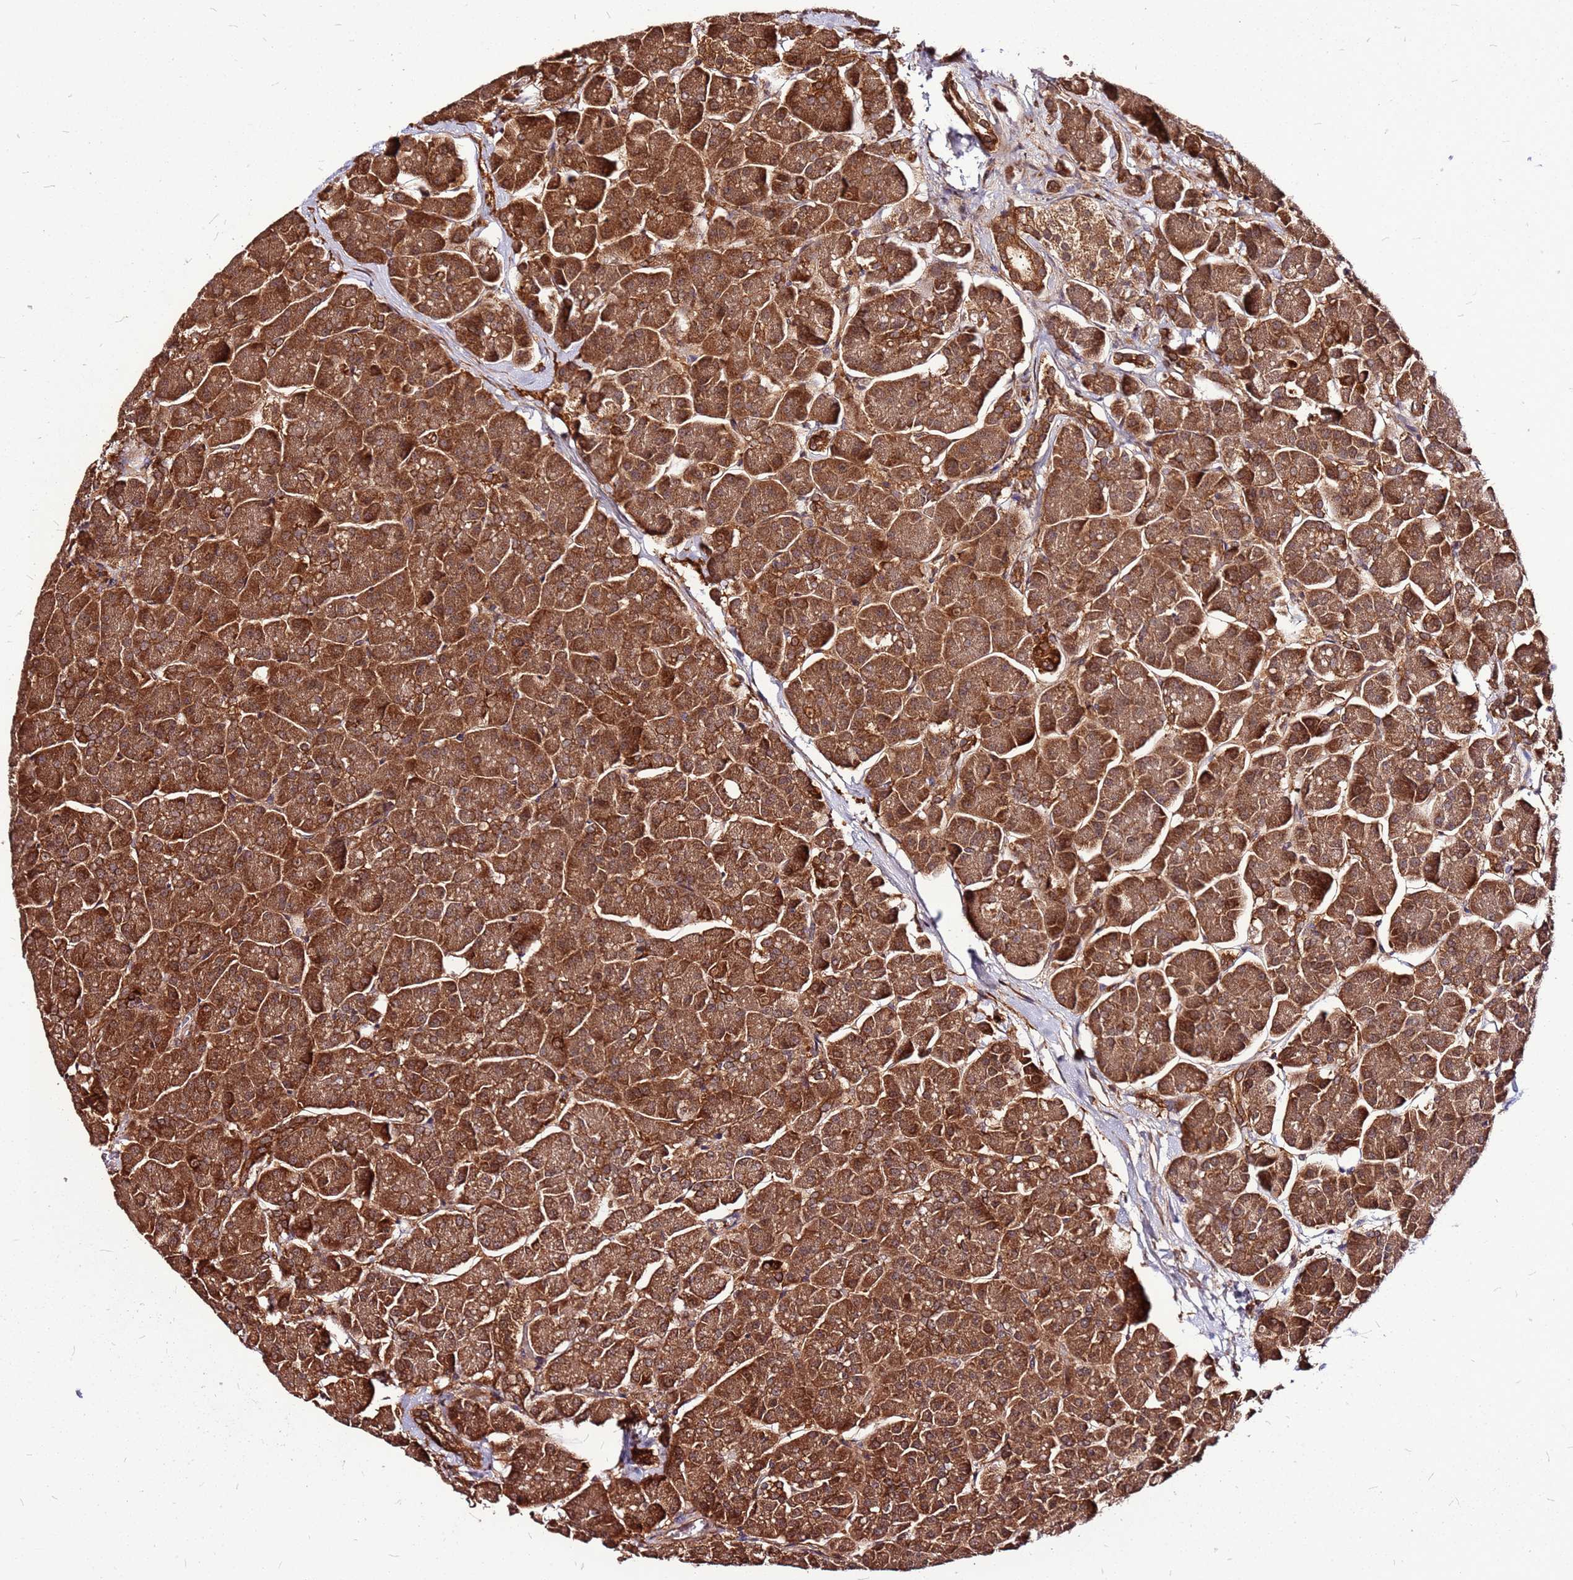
{"staining": {"intensity": "strong", "quantity": ">75%", "location": "cytoplasmic/membranous"}, "tissue": "pancreas", "cell_type": "Exocrine glandular cells", "image_type": "normal", "snomed": [{"axis": "morphology", "description": "Normal tissue, NOS"}, {"axis": "topography", "description": "Pancreas"}, {"axis": "topography", "description": "Peripheral nerve tissue"}], "caption": "Immunohistochemistry (IHC) (DAB) staining of benign human pancreas displays strong cytoplasmic/membranous protein expression in about >75% of exocrine glandular cells. (IHC, brightfield microscopy, high magnification).", "gene": "LYPLAL1", "patient": {"sex": "male", "age": 54}}